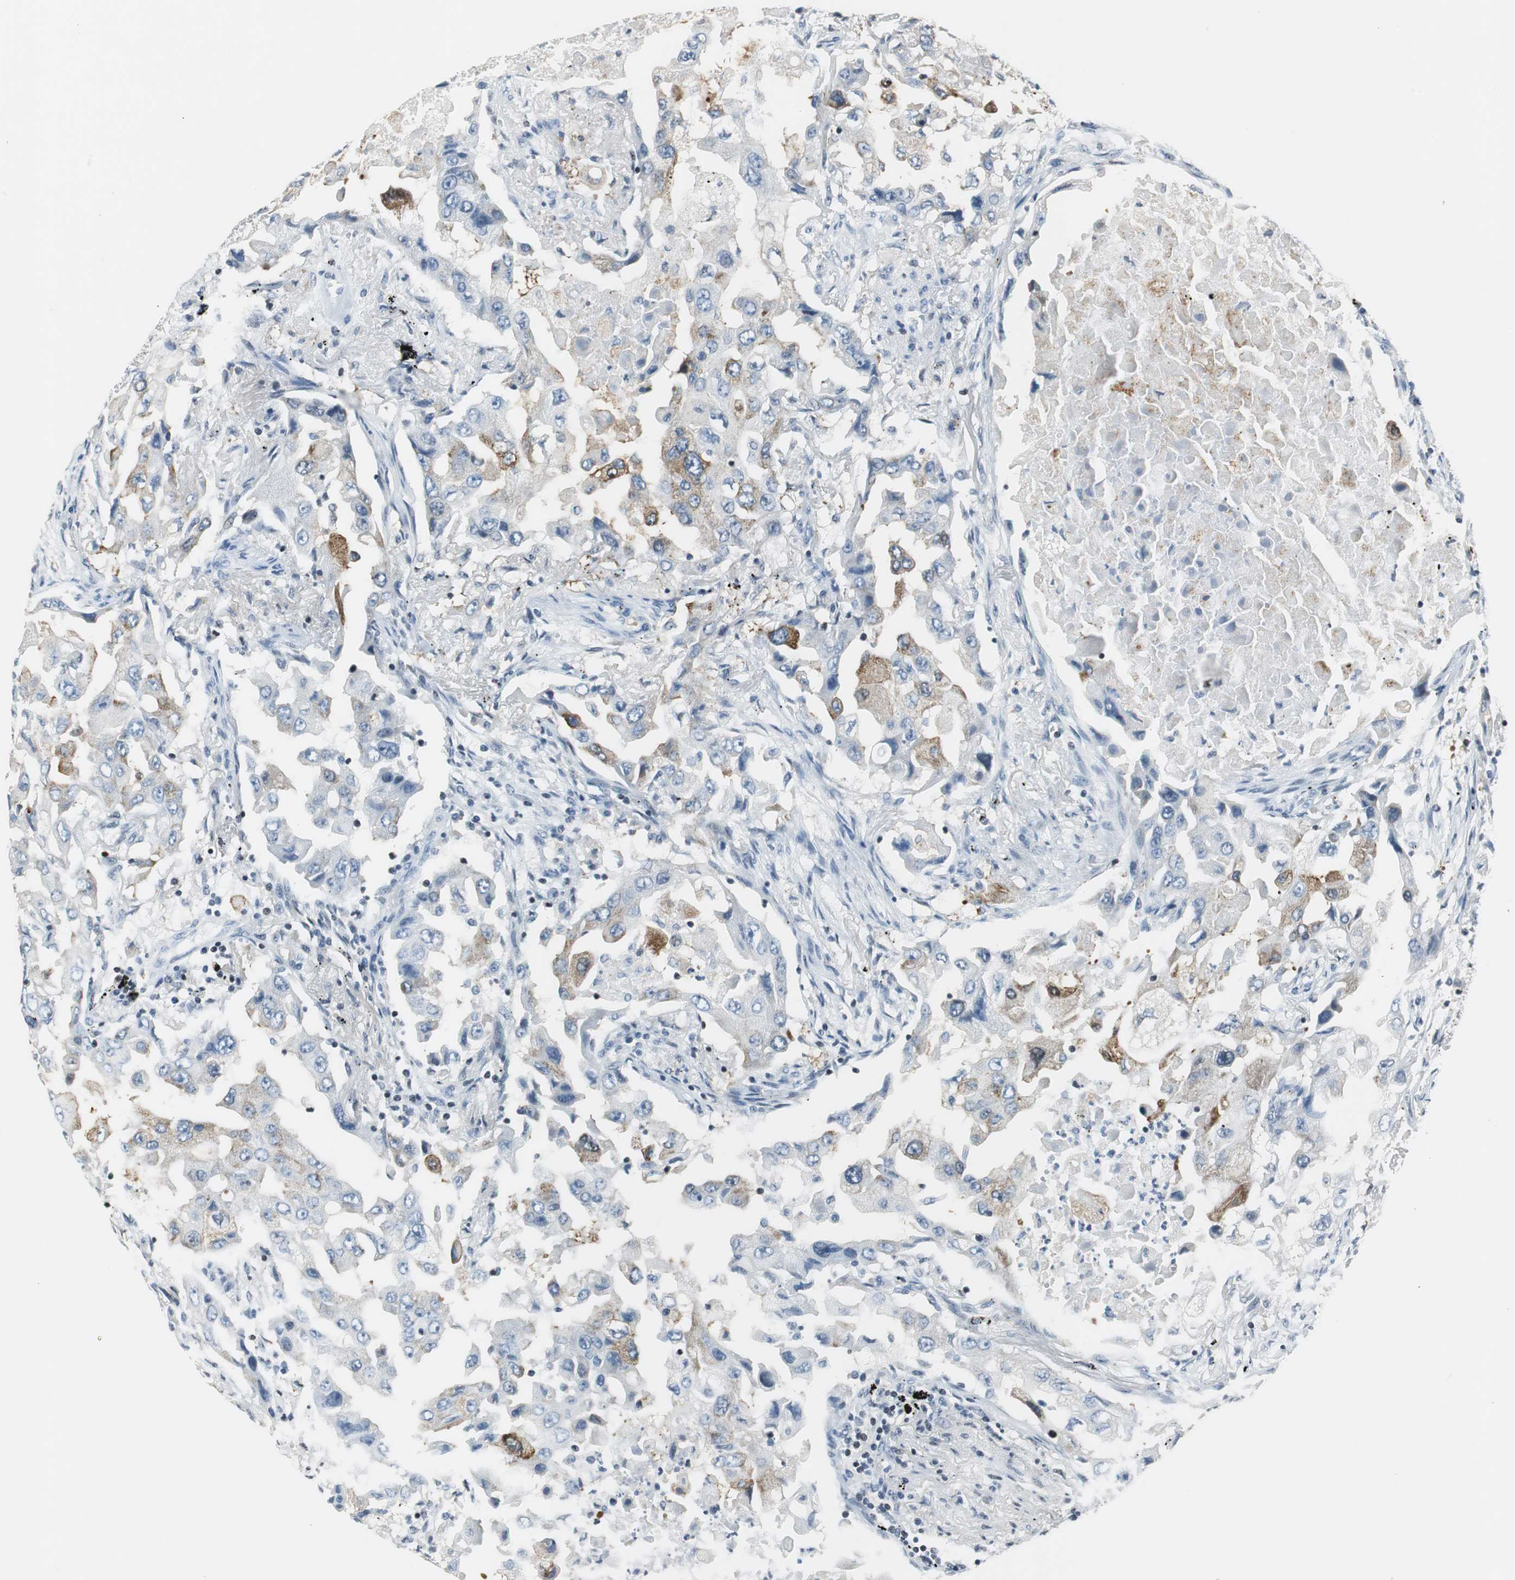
{"staining": {"intensity": "moderate", "quantity": "<25%", "location": "cytoplasmic/membranous"}, "tissue": "lung cancer", "cell_type": "Tumor cells", "image_type": "cancer", "snomed": [{"axis": "morphology", "description": "Adenocarcinoma, NOS"}, {"axis": "topography", "description": "Lung"}], "caption": "Immunohistochemistry (IHC) image of neoplastic tissue: human lung cancer stained using immunohistochemistry (IHC) demonstrates low levels of moderate protein expression localized specifically in the cytoplasmic/membranous of tumor cells, appearing as a cytoplasmic/membranous brown color.", "gene": "HCFC2", "patient": {"sex": "female", "age": 65}}